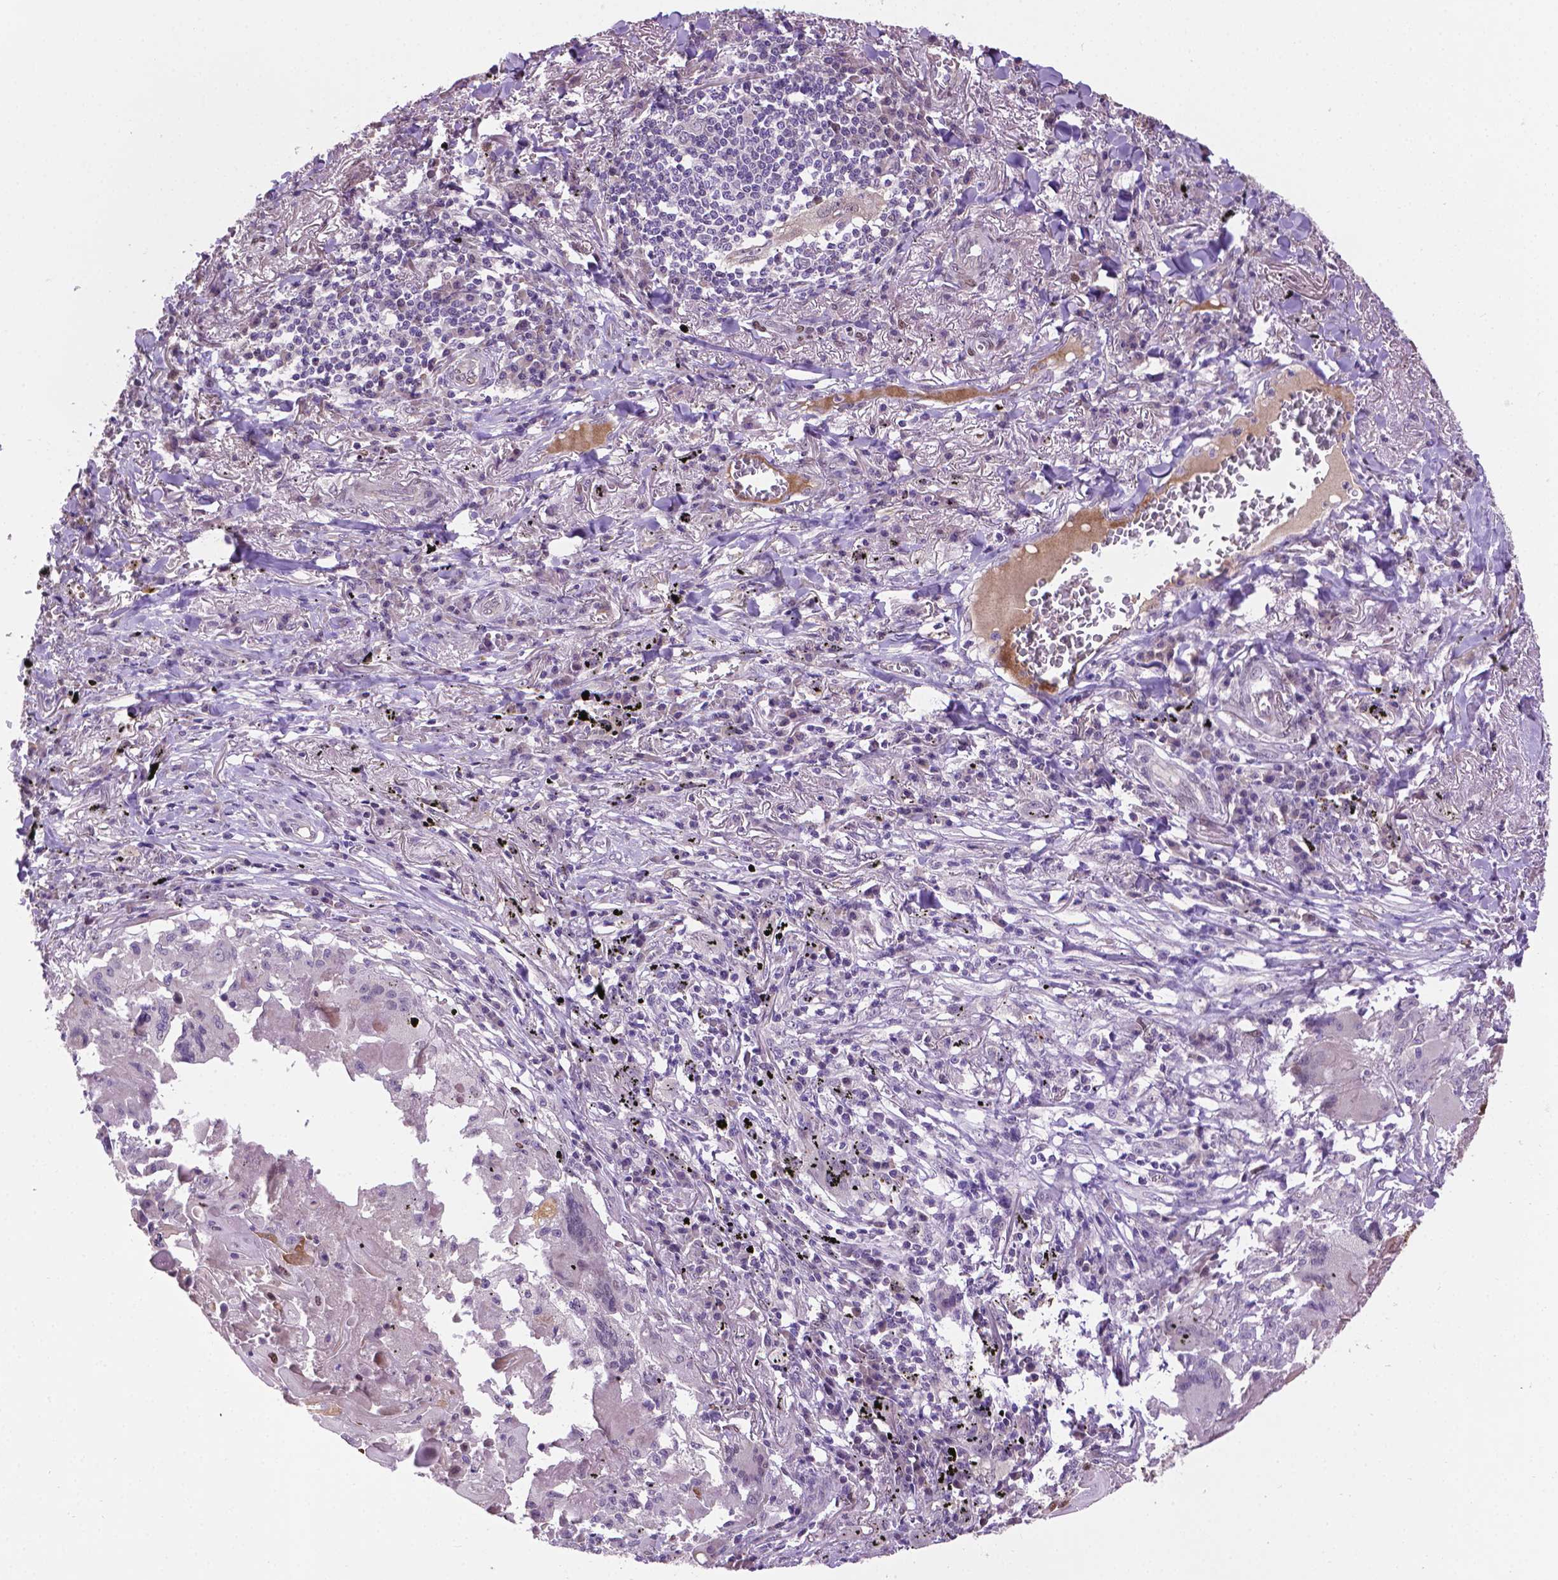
{"staining": {"intensity": "negative", "quantity": "none", "location": "none"}, "tissue": "lung cancer", "cell_type": "Tumor cells", "image_type": "cancer", "snomed": [{"axis": "morphology", "description": "Squamous cell carcinoma, NOS"}, {"axis": "topography", "description": "Lung"}], "caption": "The micrograph exhibits no significant positivity in tumor cells of lung squamous cell carcinoma.", "gene": "IRF6", "patient": {"sex": "male", "age": 78}}